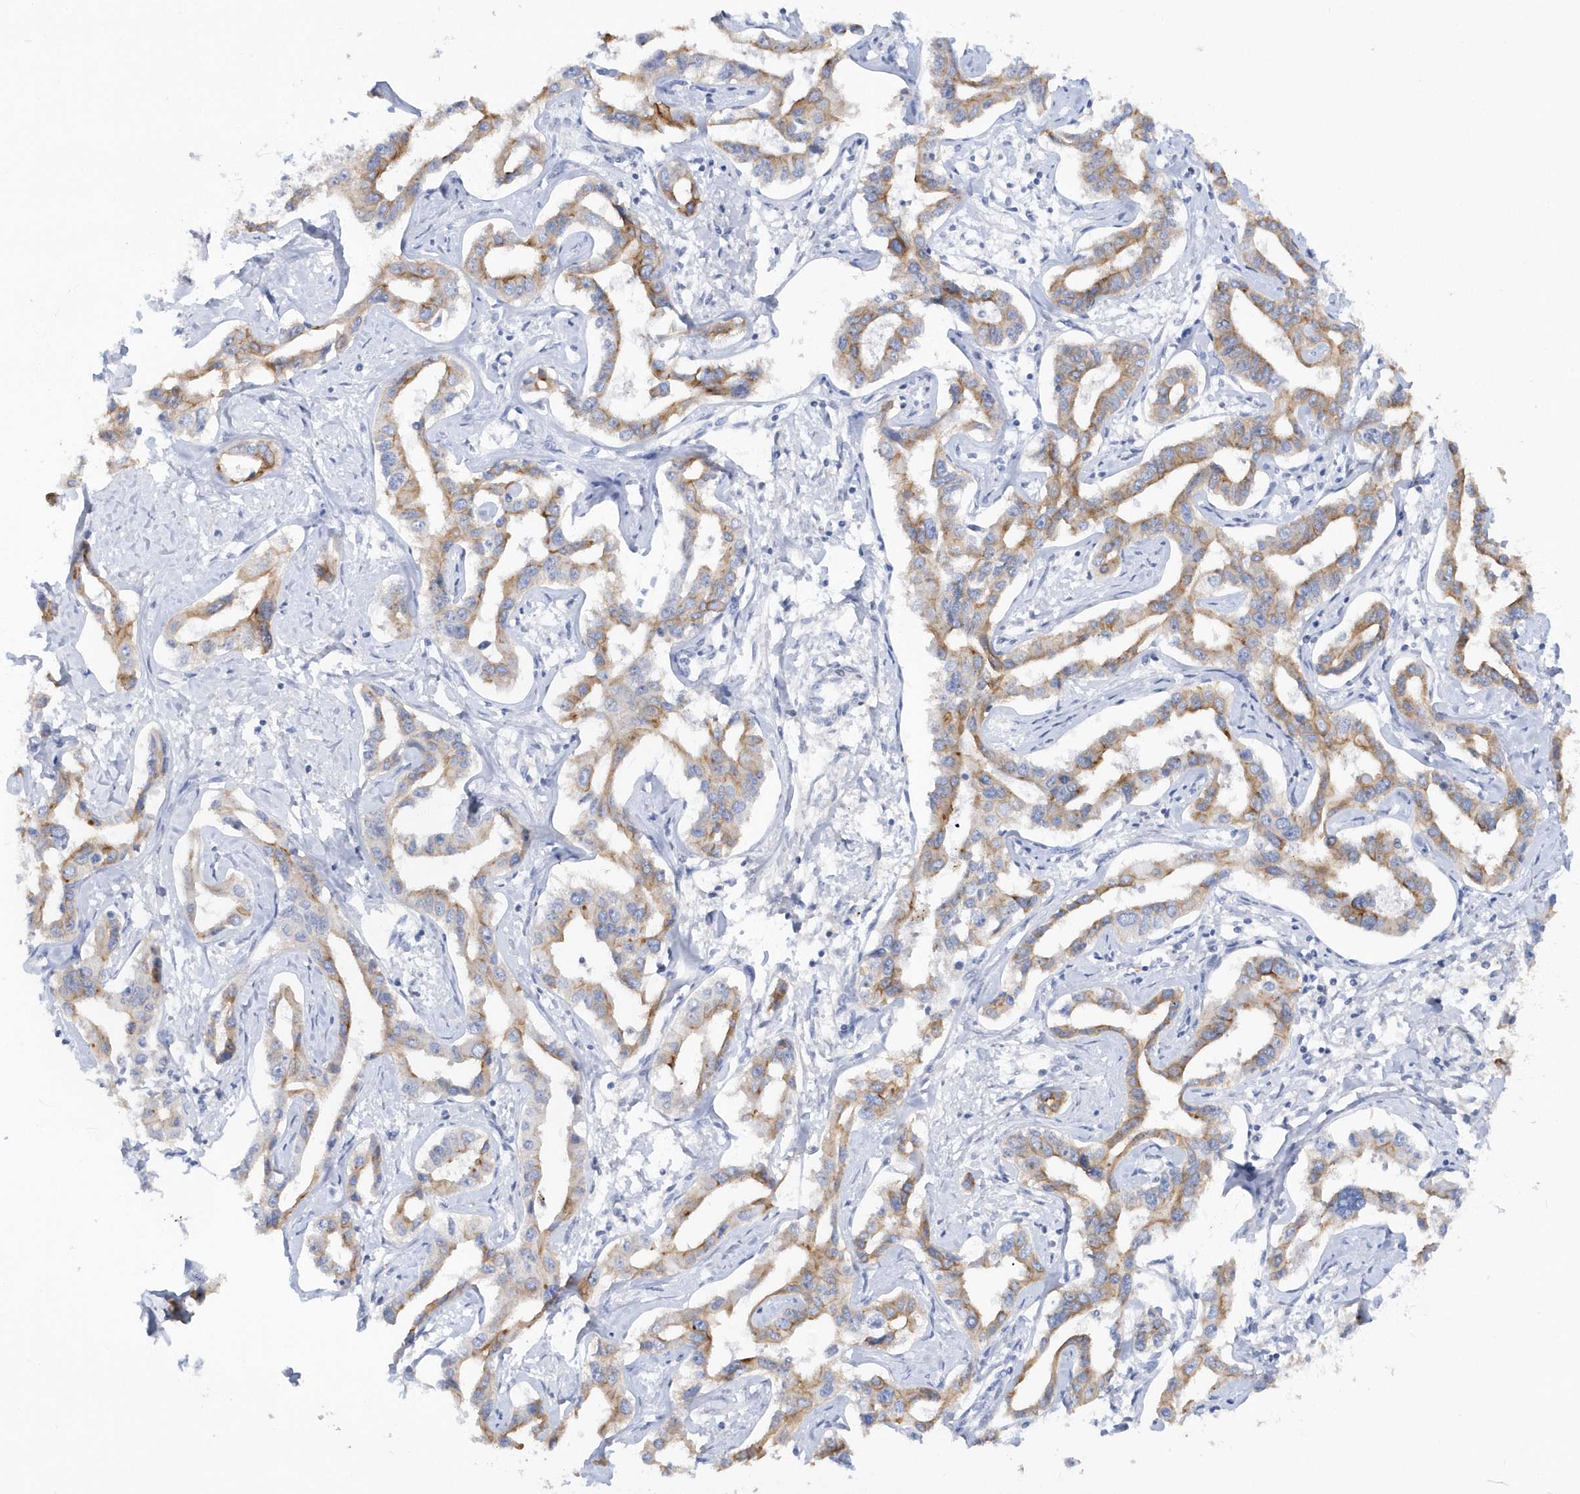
{"staining": {"intensity": "moderate", "quantity": "25%-75%", "location": "cytoplasmic/membranous"}, "tissue": "liver cancer", "cell_type": "Tumor cells", "image_type": "cancer", "snomed": [{"axis": "morphology", "description": "Cholangiocarcinoma"}, {"axis": "topography", "description": "Liver"}], "caption": "The histopathology image reveals immunohistochemical staining of liver cancer. There is moderate cytoplasmic/membranous staining is identified in about 25%-75% of tumor cells.", "gene": "RPE", "patient": {"sex": "male", "age": 59}}